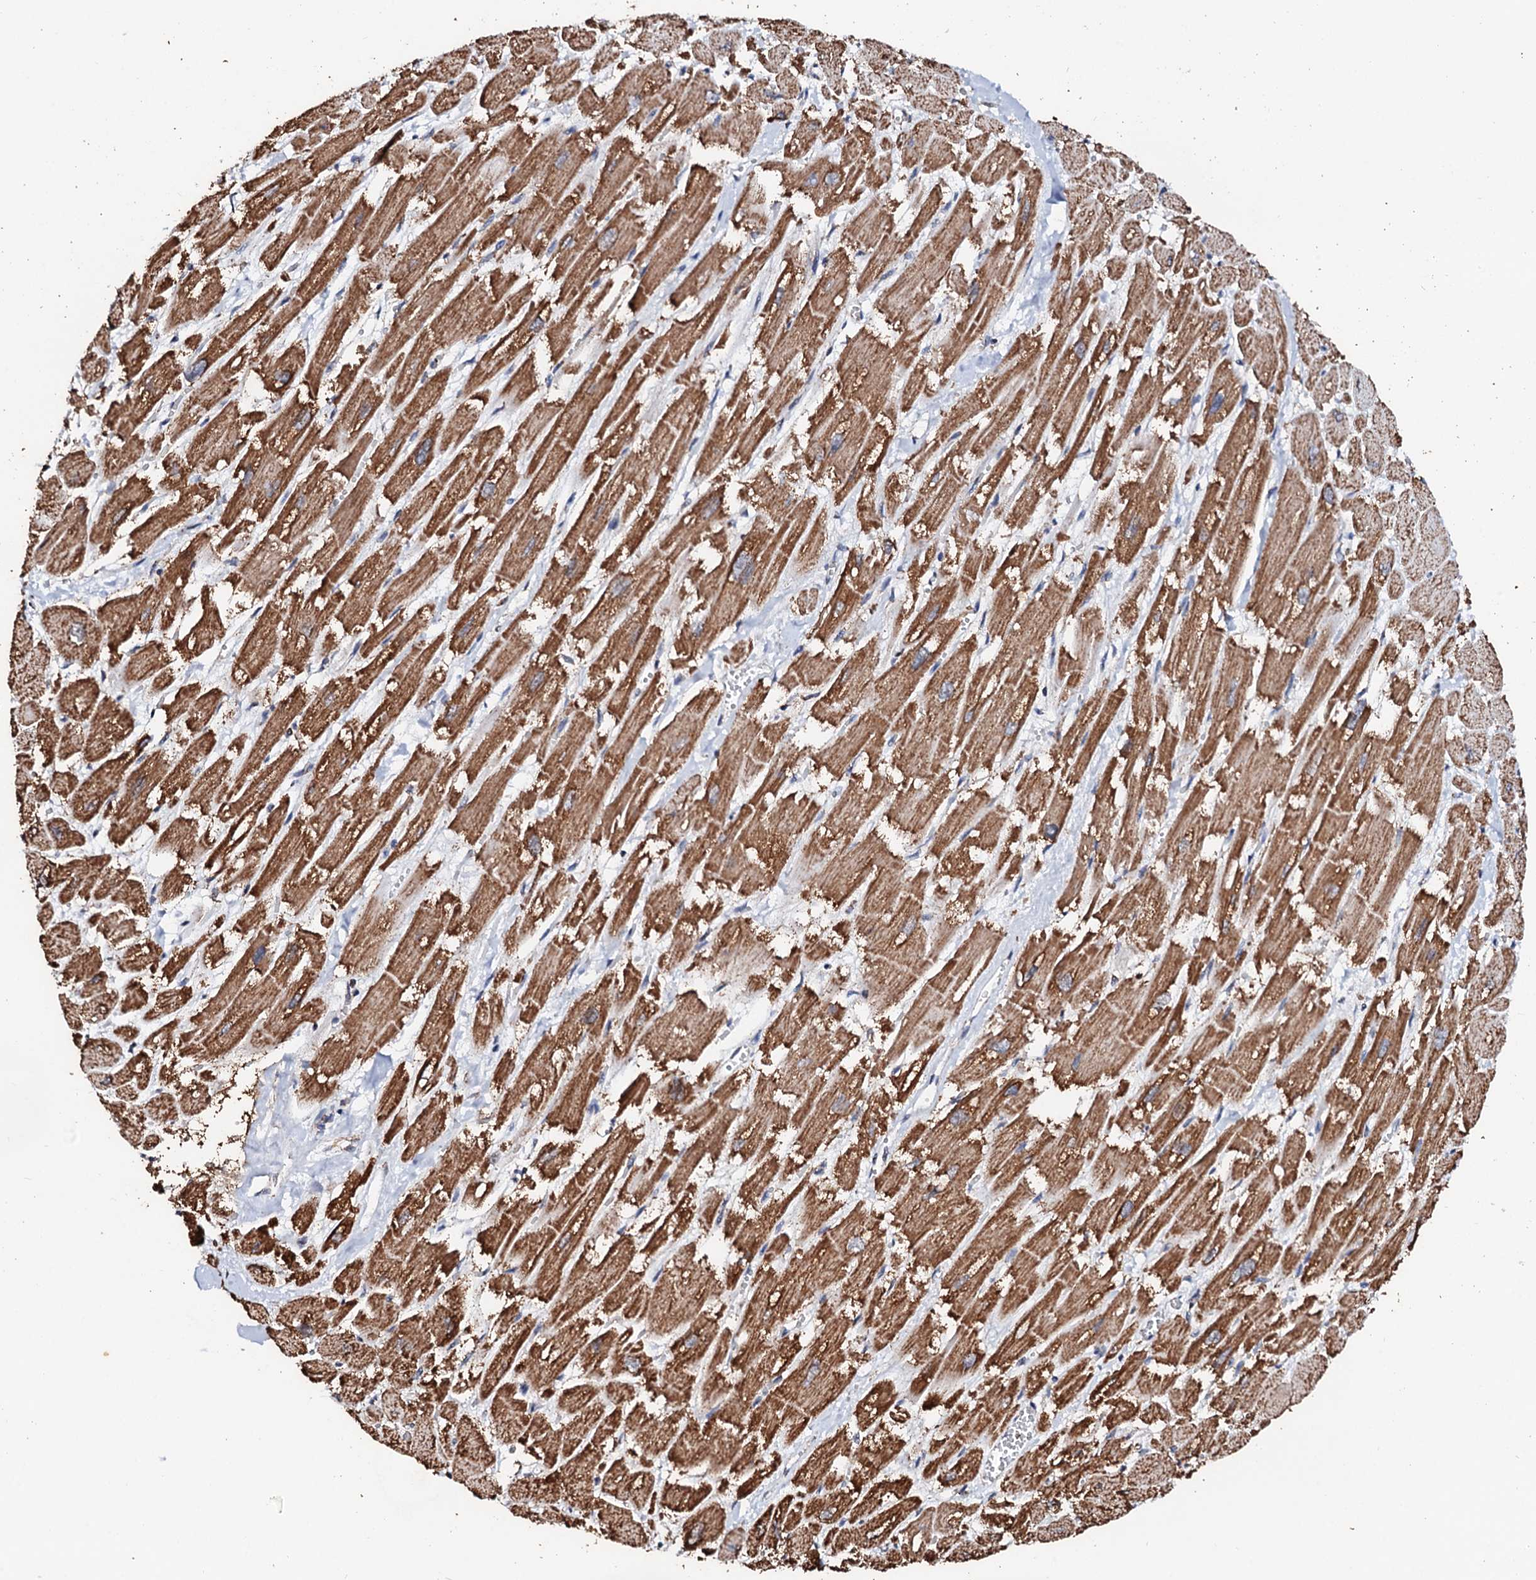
{"staining": {"intensity": "strong", "quantity": ">75%", "location": "cytoplasmic/membranous"}, "tissue": "heart muscle", "cell_type": "Cardiomyocytes", "image_type": "normal", "snomed": [{"axis": "morphology", "description": "Normal tissue, NOS"}, {"axis": "topography", "description": "Heart"}], "caption": "High-magnification brightfield microscopy of benign heart muscle stained with DAB (3,3'-diaminobenzidine) (brown) and counterstained with hematoxylin (blue). cardiomyocytes exhibit strong cytoplasmic/membranous positivity is seen in approximately>75% of cells.", "gene": "SECISBP2L", "patient": {"sex": "male", "age": 54}}